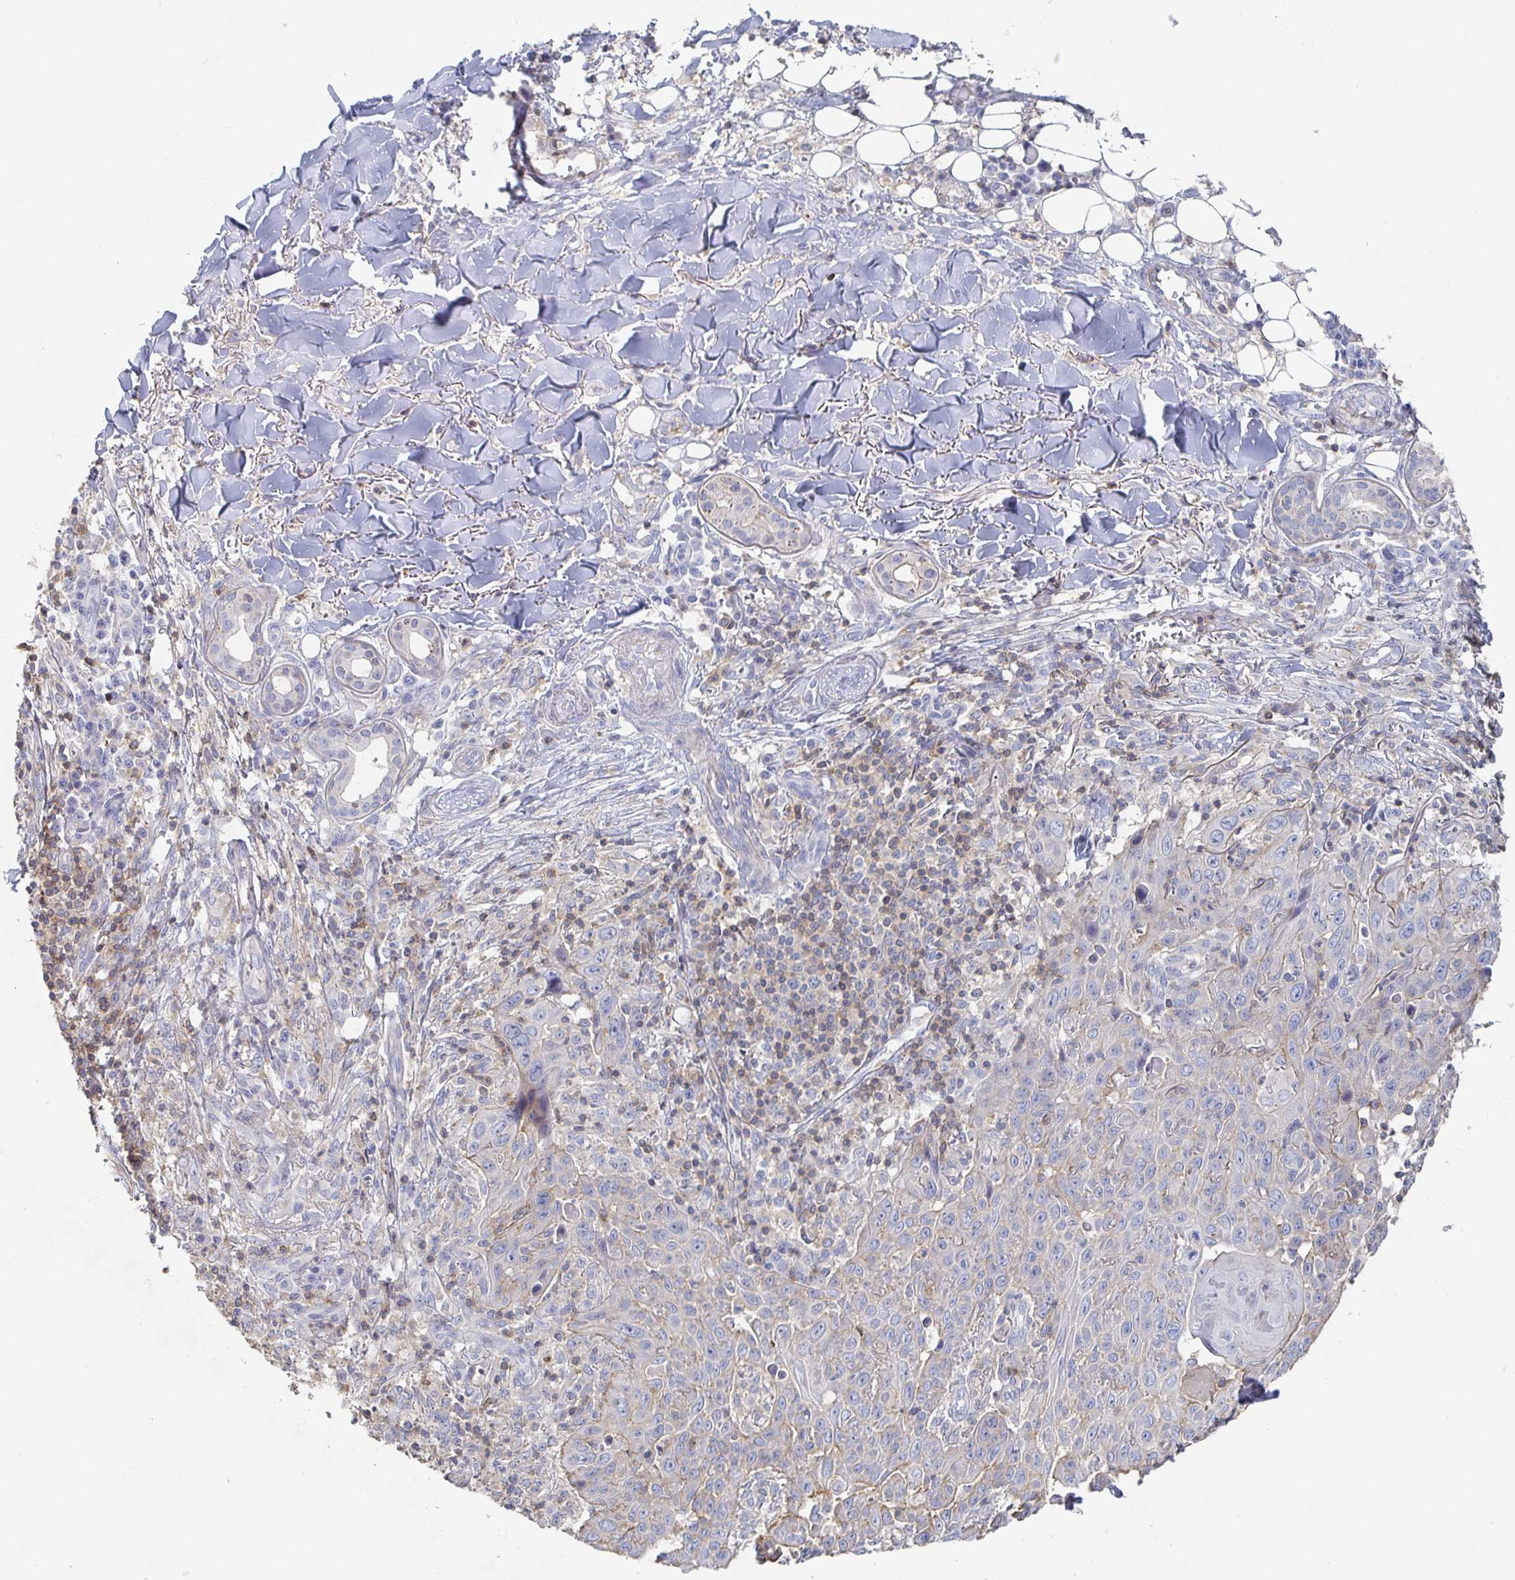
{"staining": {"intensity": "negative", "quantity": "none", "location": "none"}, "tissue": "skin cancer", "cell_type": "Tumor cells", "image_type": "cancer", "snomed": [{"axis": "morphology", "description": "Squamous cell carcinoma, NOS"}, {"axis": "topography", "description": "Skin"}], "caption": "Skin cancer (squamous cell carcinoma) stained for a protein using immunohistochemistry (IHC) displays no staining tumor cells.", "gene": "PIK3CD", "patient": {"sex": "male", "age": 75}}